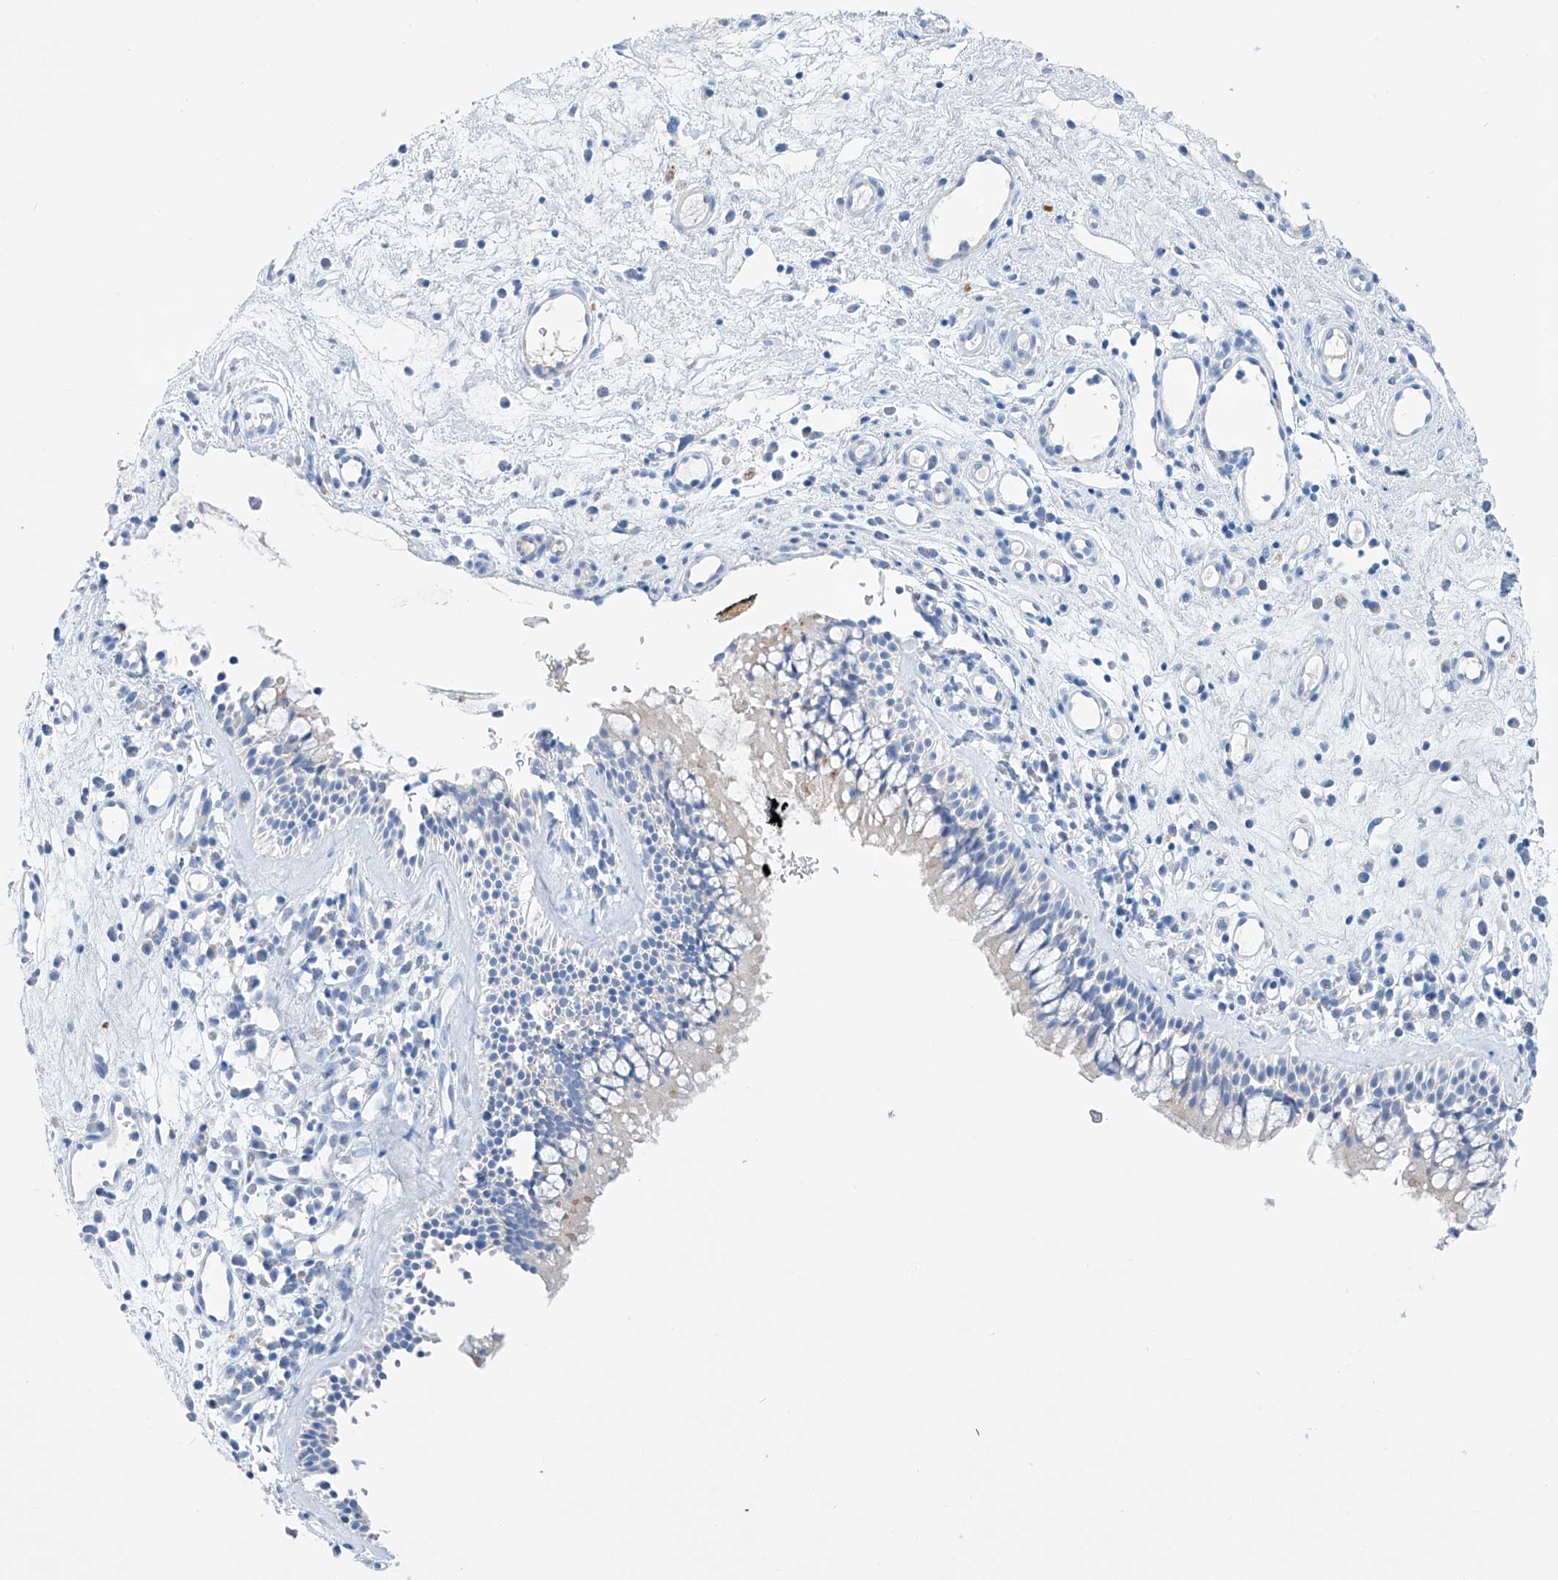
{"staining": {"intensity": "weak", "quantity": "<25%", "location": "cytoplasmic/membranous"}, "tissue": "nasopharynx", "cell_type": "Respiratory epithelial cells", "image_type": "normal", "snomed": [{"axis": "morphology", "description": "Normal tissue, NOS"}, {"axis": "morphology", "description": "Inflammation, NOS"}, {"axis": "morphology", "description": "Malignant melanoma, Metastatic site"}, {"axis": "topography", "description": "Nasopharynx"}], "caption": "This is a image of immunohistochemistry (IHC) staining of normal nasopharynx, which shows no staining in respiratory epithelial cells.", "gene": "LURAP1", "patient": {"sex": "male", "age": 70}}